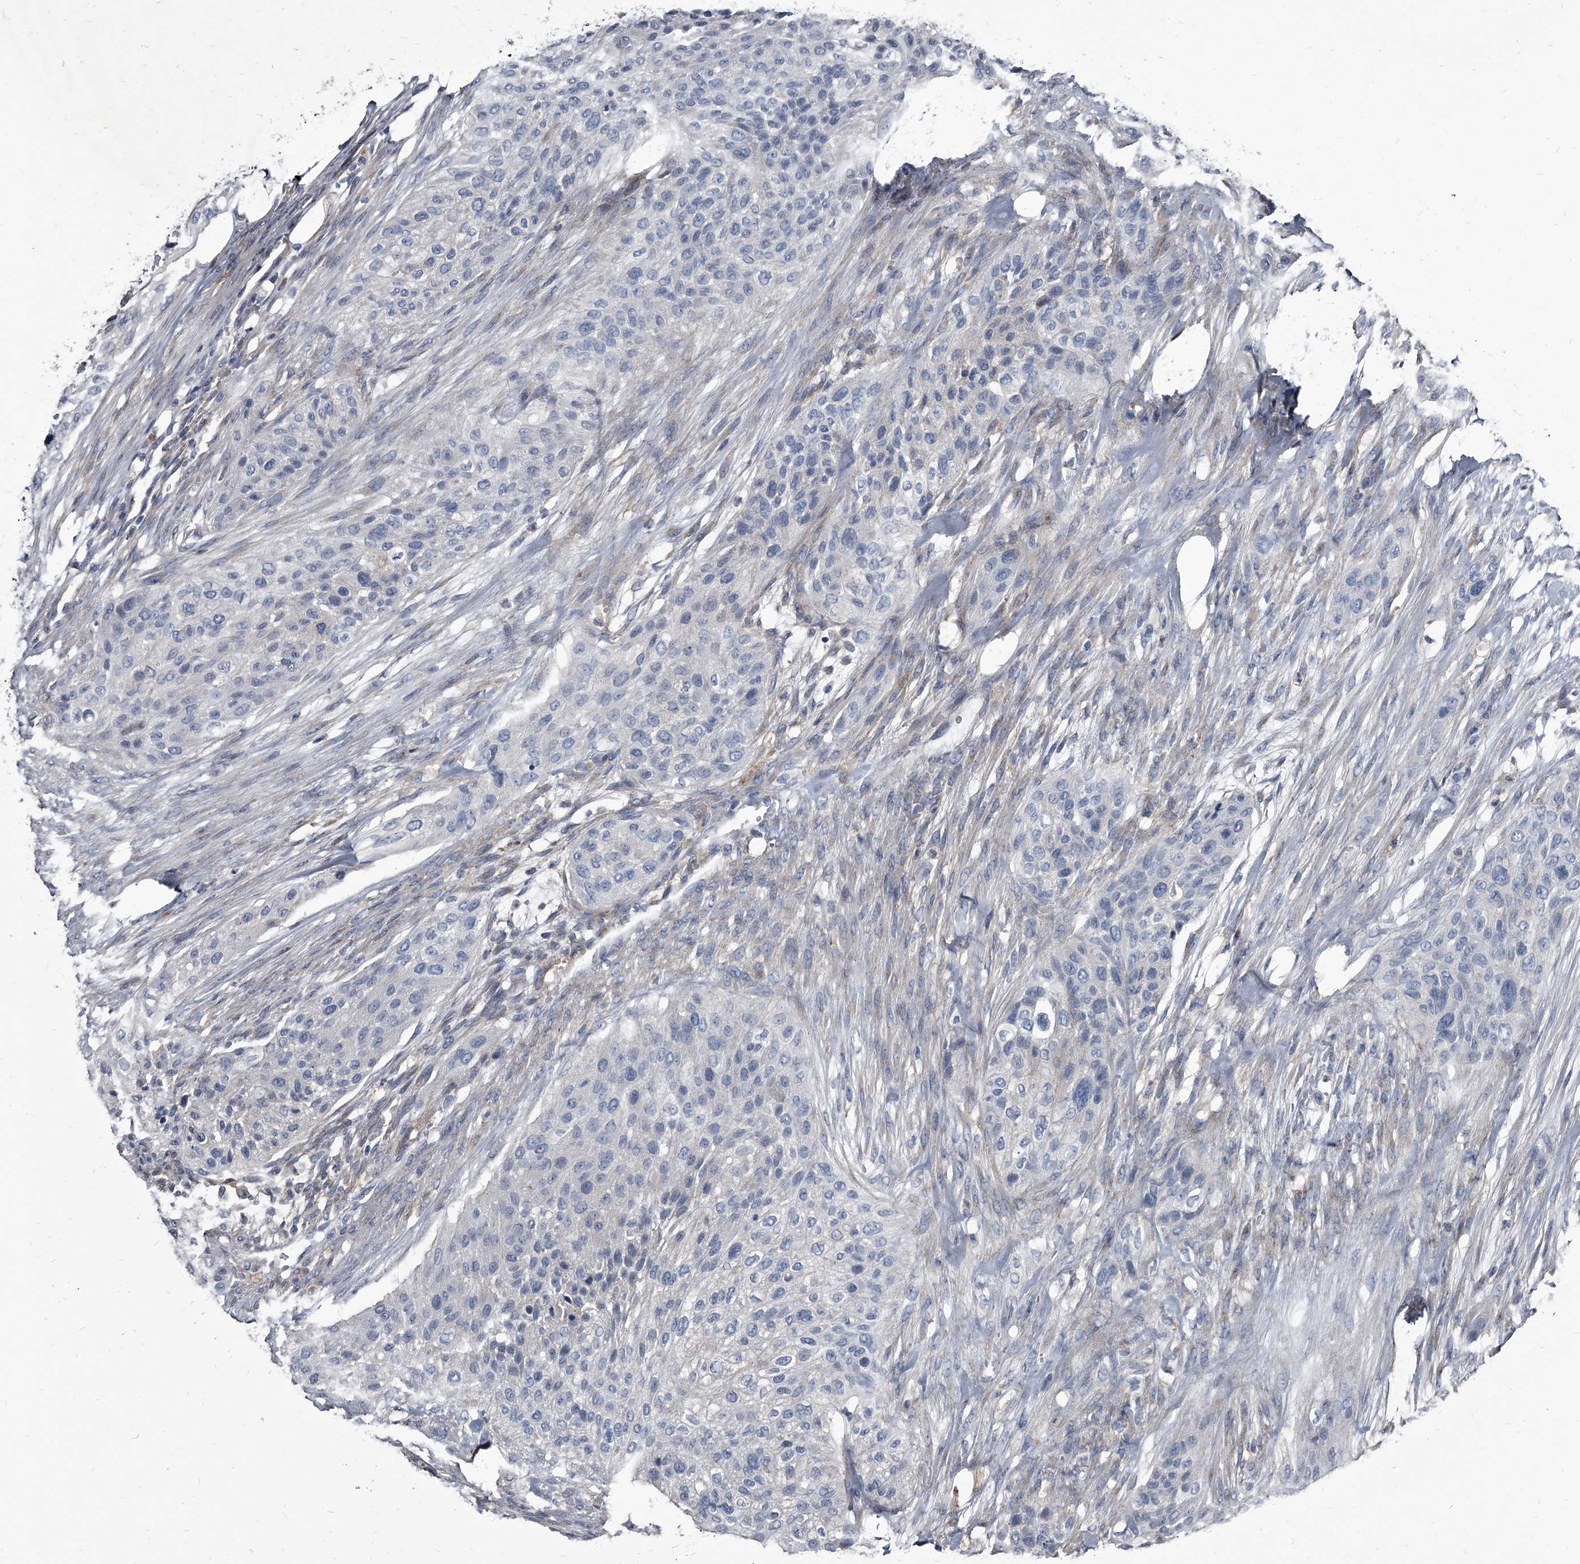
{"staining": {"intensity": "negative", "quantity": "none", "location": "none"}, "tissue": "urothelial cancer", "cell_type": "Tumor cells", "image_type": "cancer", "snomed": [{"axis": "morphology", "description": "Urothelial carcinoma, High grade"}, {"axis": "topography", "description": "Urinary bladder"}], "caption": "Tumor cells show no significant positivity in urothelial cancer.", "gene": "PGLYRP3", "patient": {"sex": "male", "age": 35}}